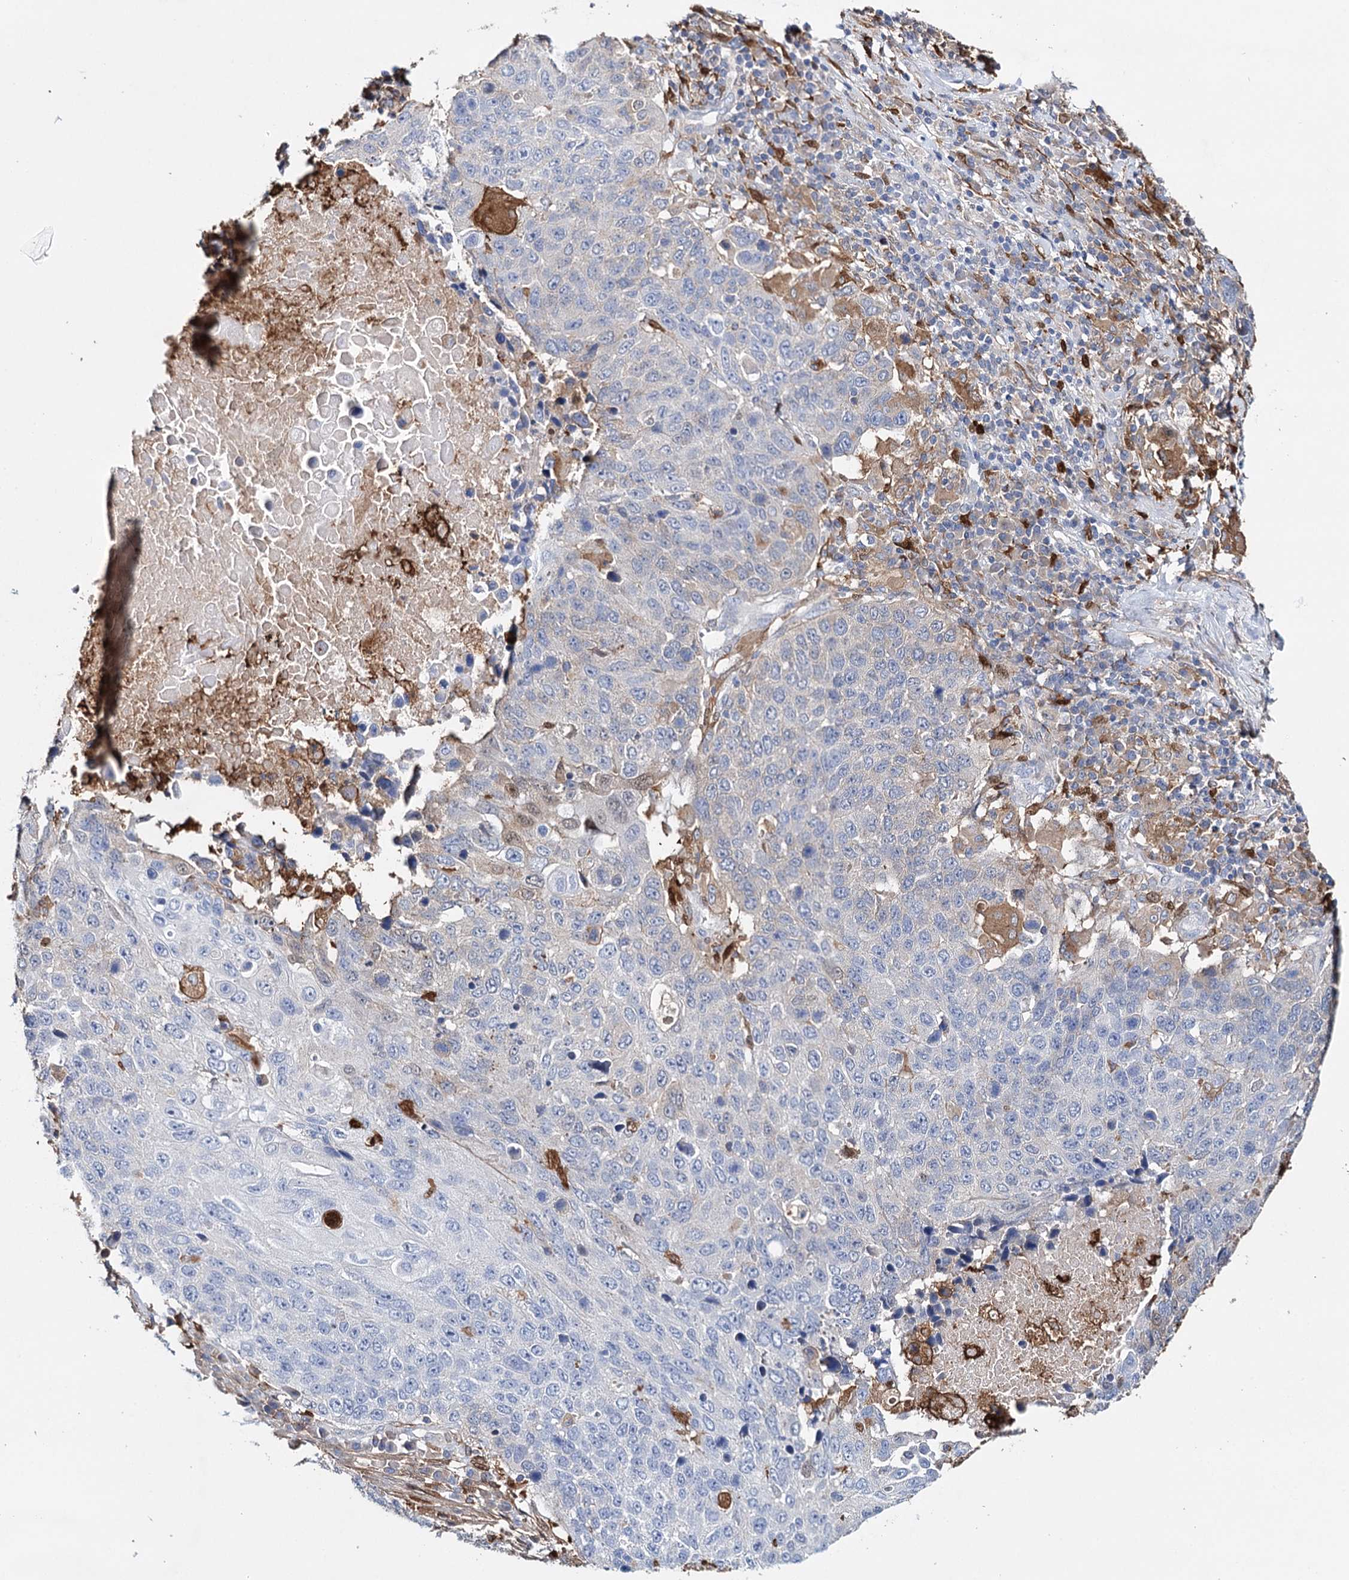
{"staining": {"intensity": "negative", "quantity": "none", "location": "none"}, "tissue": "lung cancer", "cell_type": "Tumor cells", "image_type": "cancer", "snomed": [{"axis": "morphology", "description": "Normal tissue, NOS"}, {"axis": "morphology", "description": "Squamous cell carcinoma, NOS"}, {"axis": "topography", "description": "Lymph node"}, {"axis": "topography", "description": "Lung"}], "caption": "Tumor cells show no significant protein expression in squamous cell carcinoma (lung).", "gene": "CFAP46", "patient": {"sex": "male", "age": 66}}